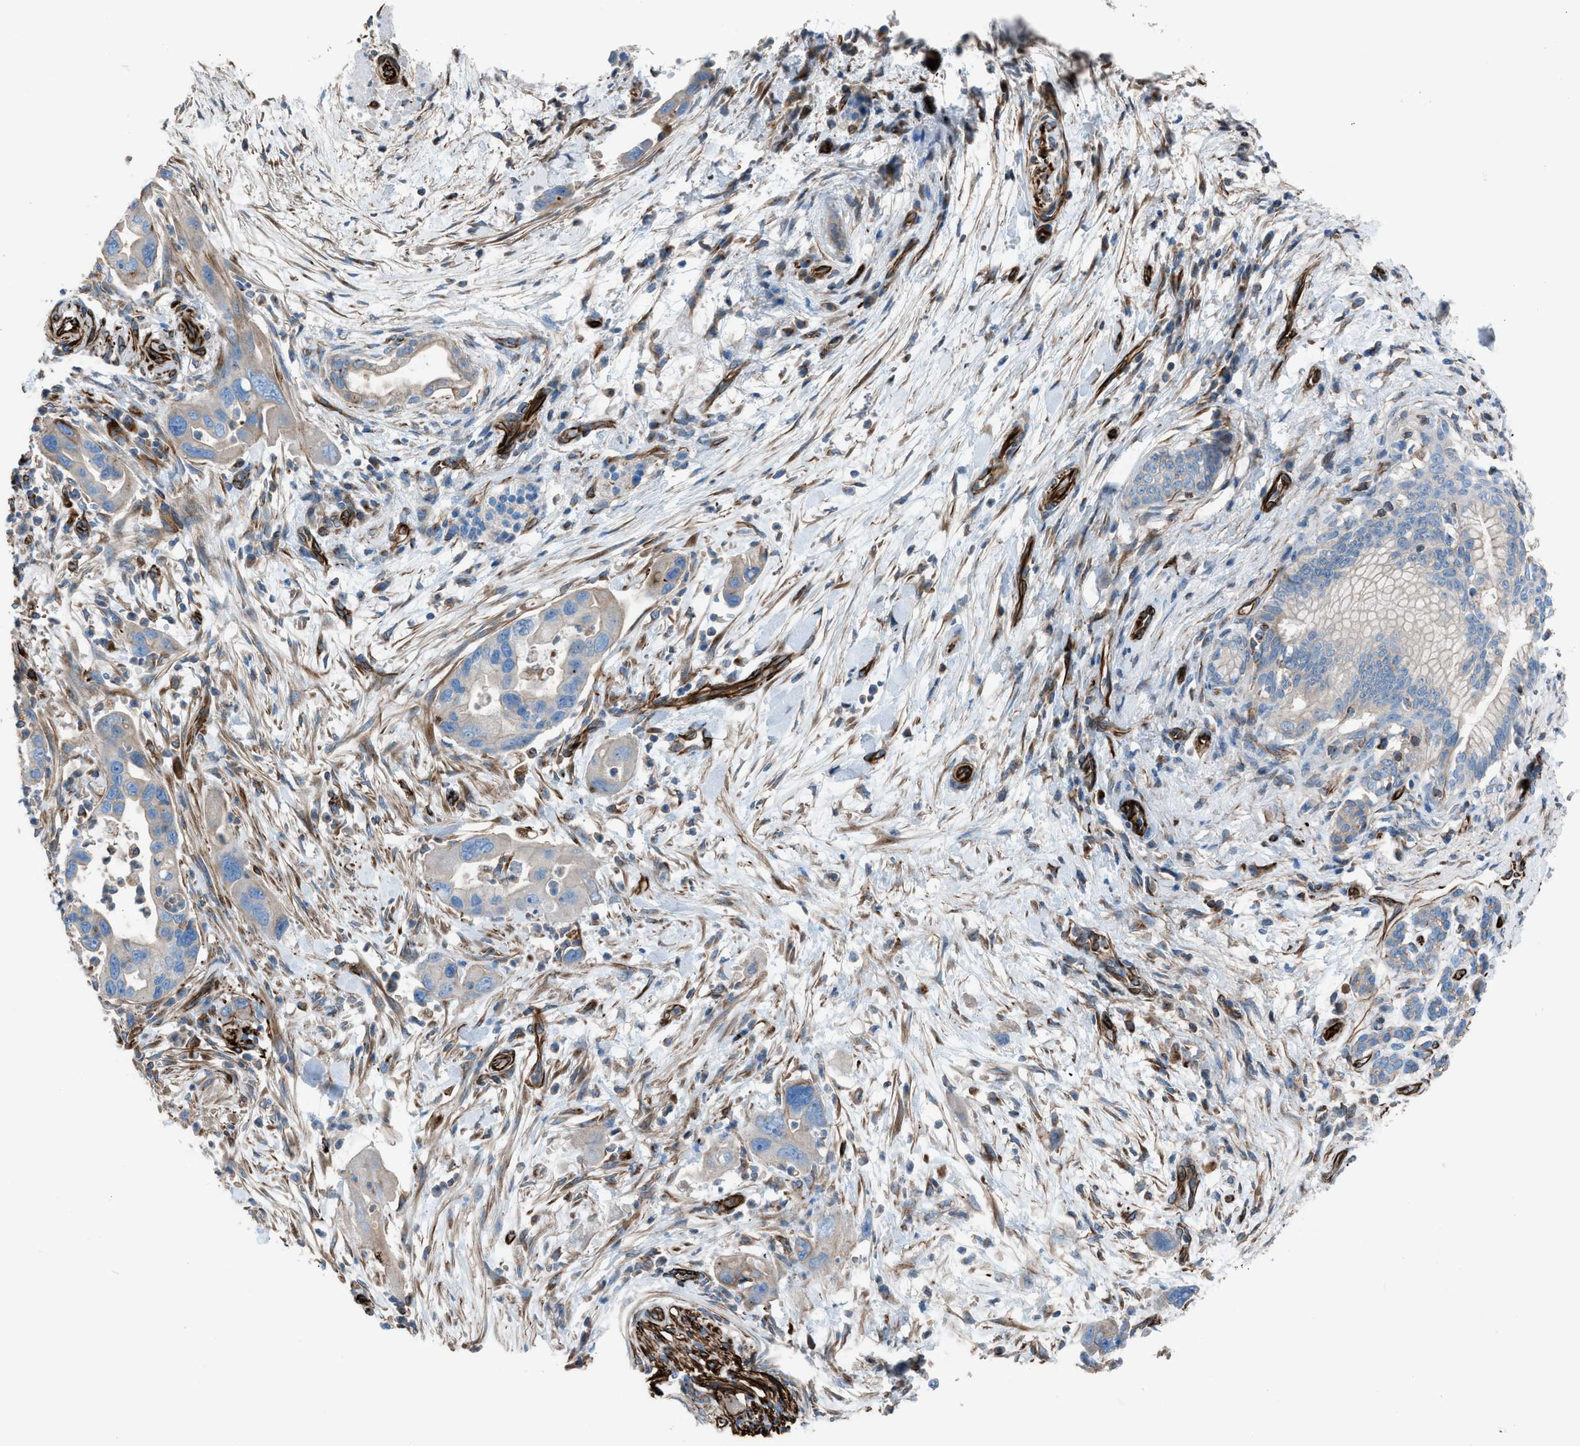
{"staining": {"intensity": "weak", "quantity": ">75%", "location": "cytoplasmic/membranous"}, "tissue": "pancreatic cancer", "cell_type": "Tumor cells", "image_type": "cancer", "snomed": [{"axis": "morphology", "description": "Normal tissue, NOS"}, {"axis": "morphology", "description": "Adenocarcinoma, NOS"}, {"axis": "topography", "description": "Pancreas"}], "caption": "Pancreatic cancer (adenocarcinoma) tissue reveals weak cytoplasmic/membranous staining in approximately >75% of tumor cells, visualized by immunohistochemistry.", "gene": "CABP7", "patient": {"sex": "female", "age": 71}}